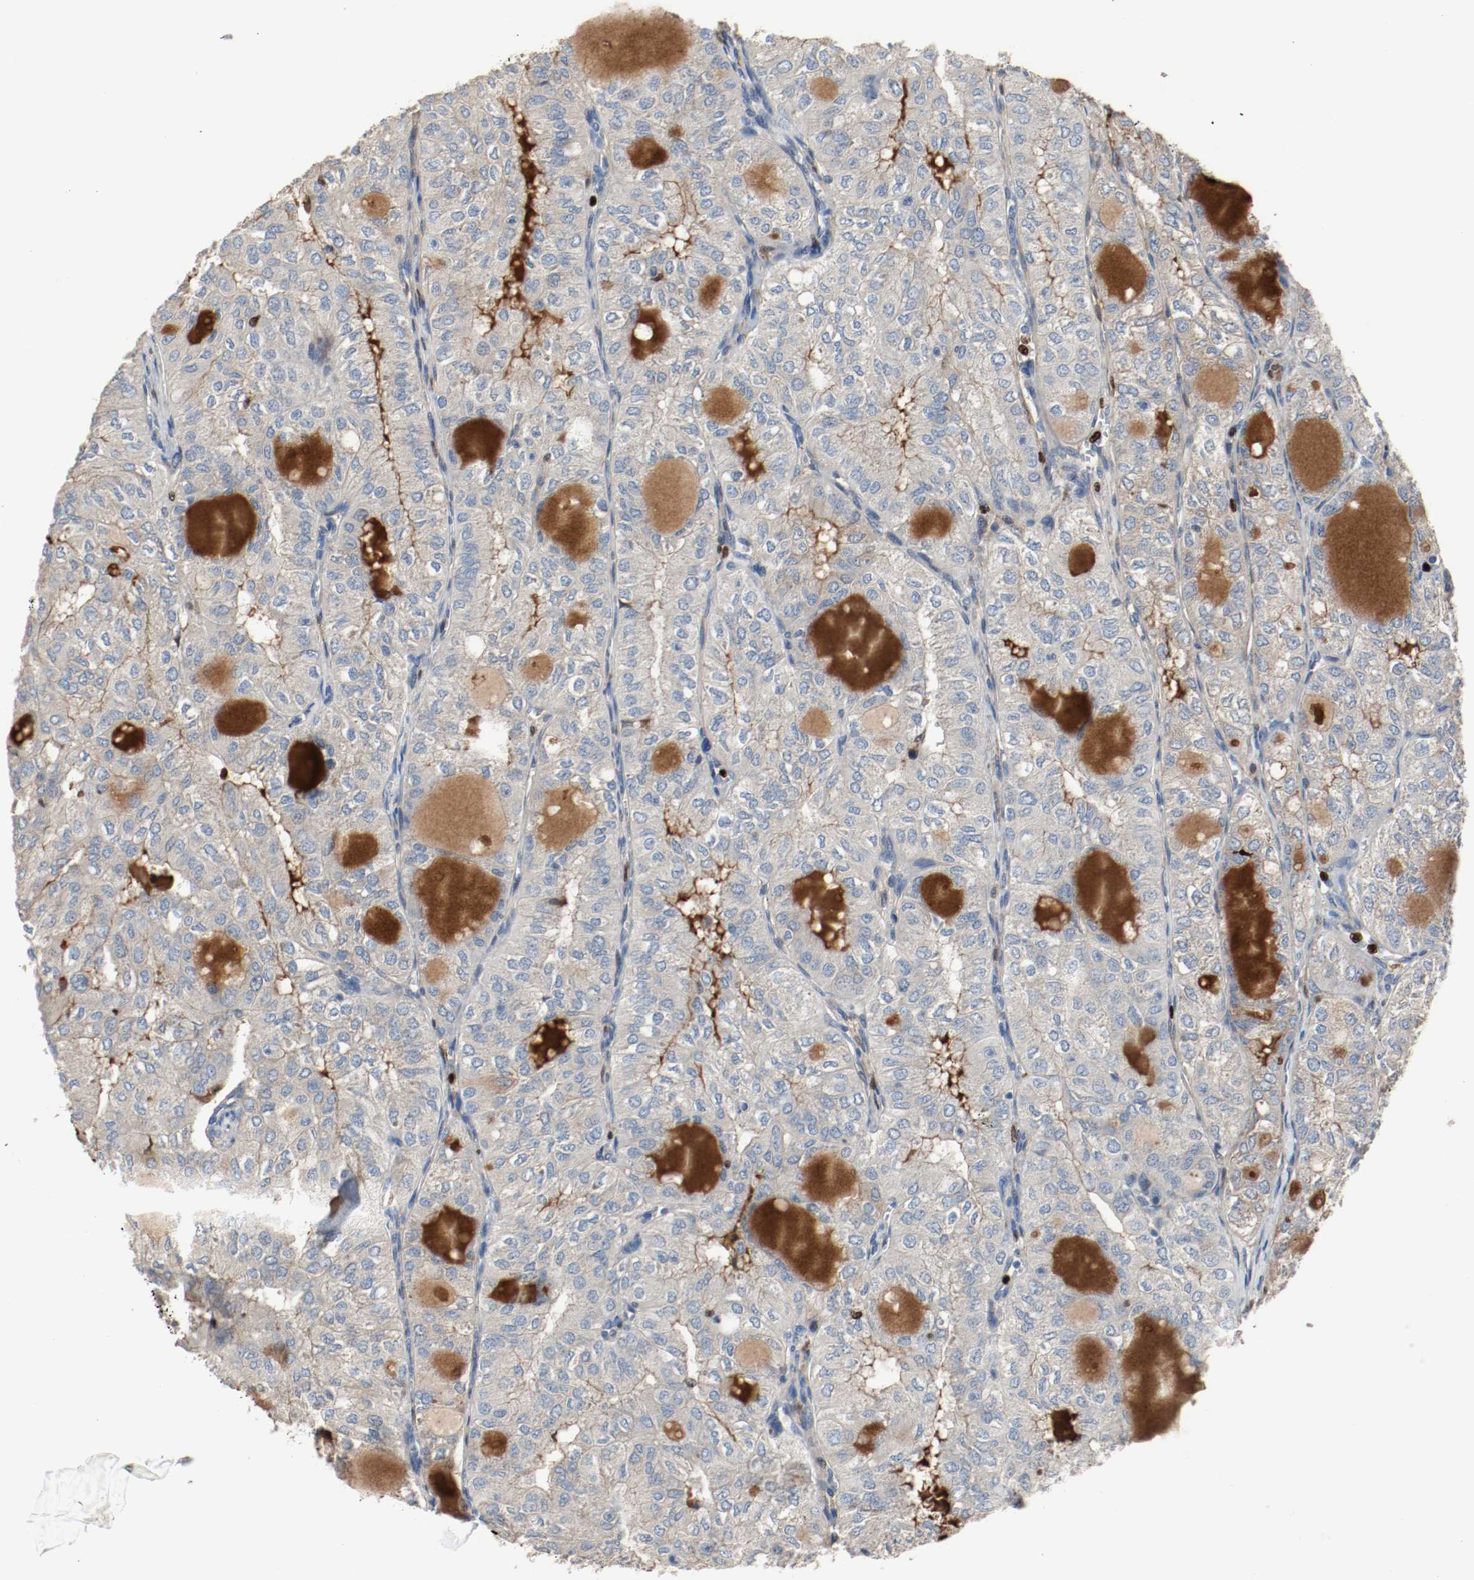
{"staining": {"intensity": "negative", "quantity": "none", "location": "none"}, "tissue": "thyroid cancer", "cell_type": "Tumor cells", "image_type": "cancer", "snomed": [{"axis": "morphology", "description": "Follicular adenoma carcinoma, NOS"}, {"axis": "topography", "description": "Thyroid gland"}], "caption": "Tumor cells are negative for protein expression in human thyroid cancer. (DAB (3,3'-diaminobenzidine) immunohistochemistry (IHC), high magnification).", "gene": "BLK", "patient": {"sex": "male", "age": 75}}